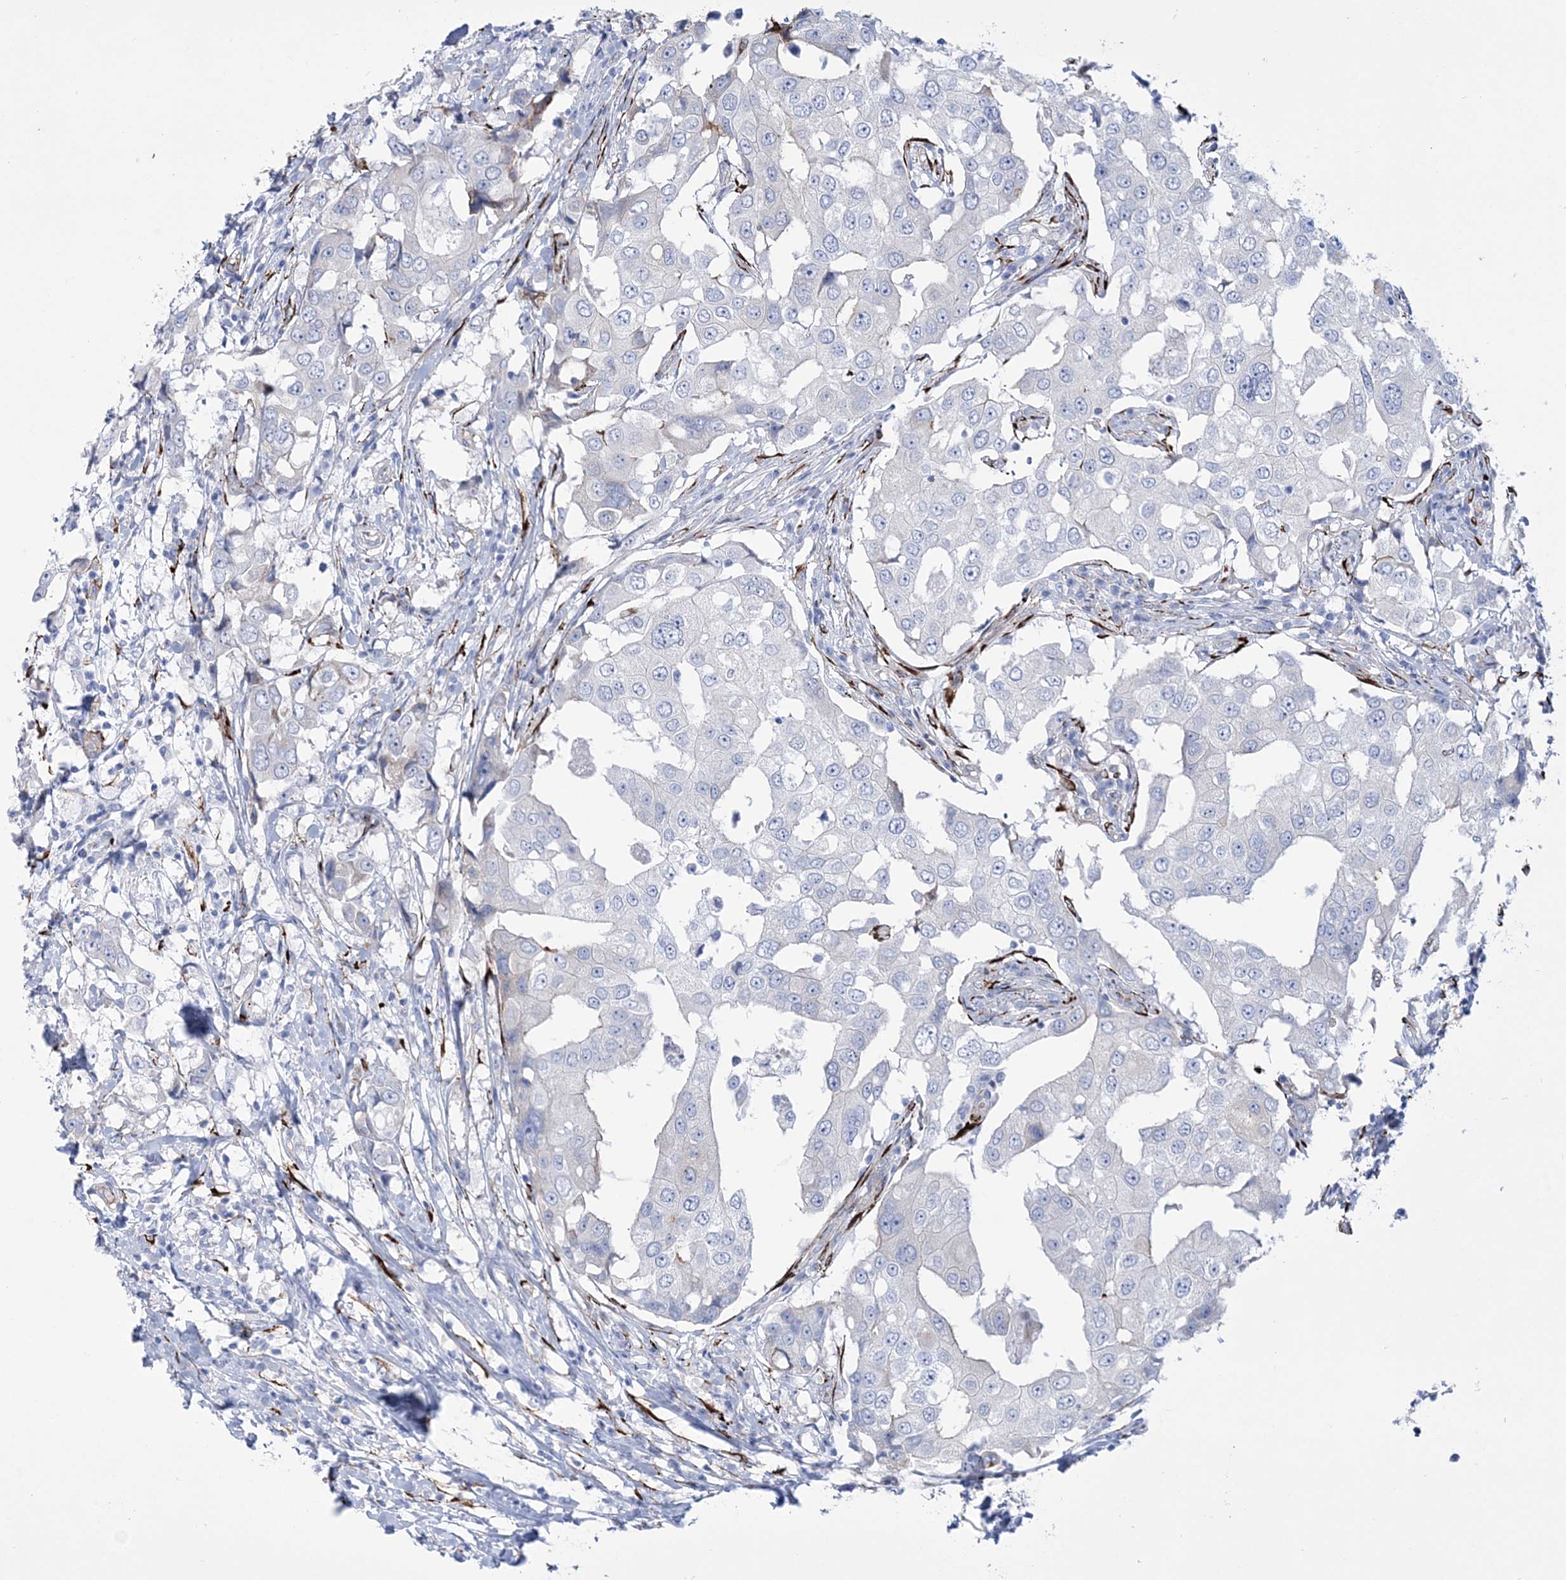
{"staining": {"intensity": "negative", "quantity": "none", "location": "none"}, "tissue": "breast cancer", "cell_type": "Tumor cells", "image_type": "cancer", "snomed": [{"axis": "morphology", "description": "Duct carcinoma"}, {"axis": "topography", "description": "Breast"}], "caption": "DAB immunohistochemical staining of human breast cancer reveals no significant expression in tumor cells.", "gene": "RAB11FIP5", "patient": {"sex": "female", "age": 27}}